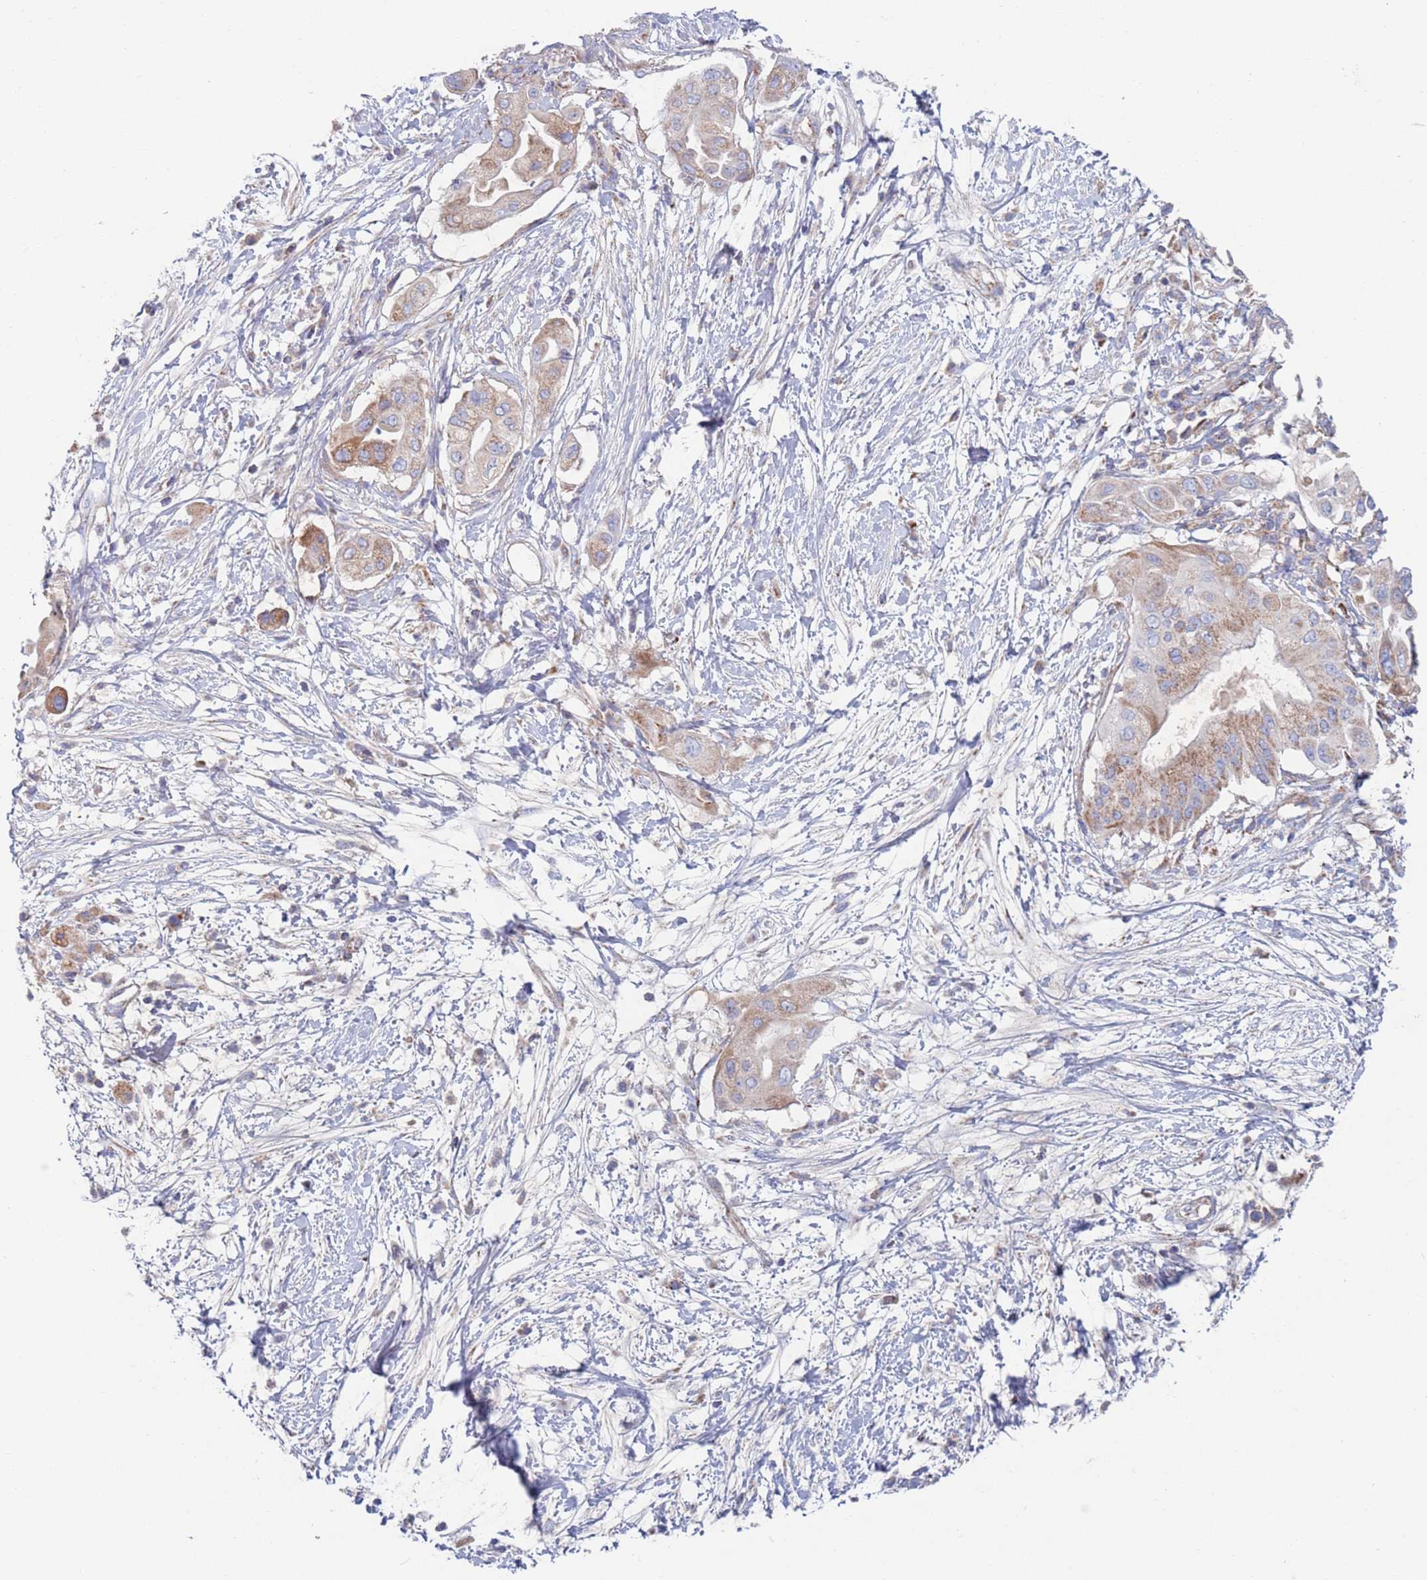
{"staining": {"intensity": "moderate", "quantity": ">75%", "location": "cytoplasmic/membranous"}, "tissue": "pancreatic cancer", "cell_type": "Tumor cells", "image_type": "cancer", "snomed": [{"axis": "morphology", "description": "Adenocarcinoma, NOS"}, {"axis": "topography", "description": "Pancreas"}], "caption": "IHC (DAB) staining of human pancreatic adenocarcinoma reveals moderate cytoplasmic/membranous protein expression in approximately >75% of tumor cells. (DAB IHC, brown staining for protein, blue staining for nuclei).", "gene": "MRPL22", "patient": {"sex": "male", "age": 68}}